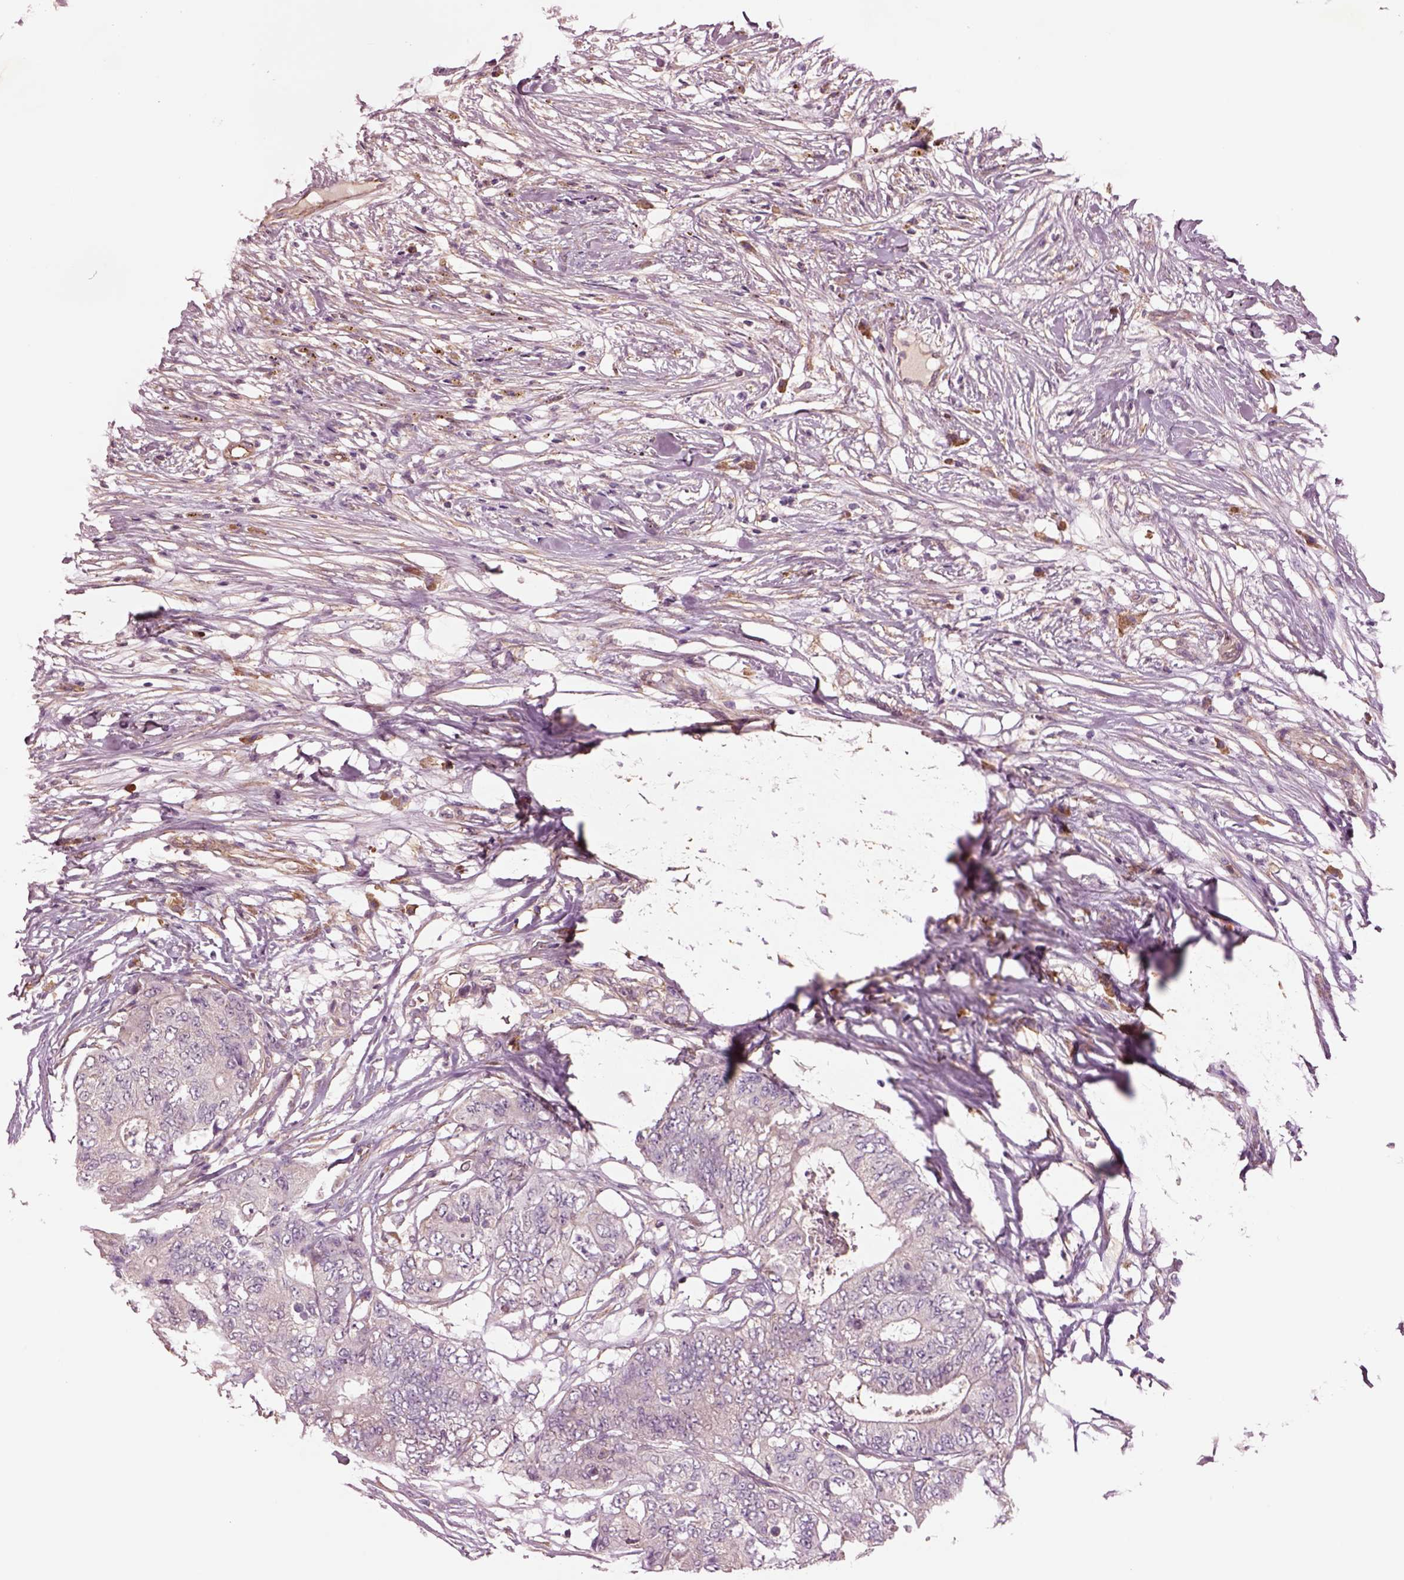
{"staining": {"intensity": "negative", "quantity": "none", "location": "none"}, "tissue": "colorectal cancer", "cell_type": "Tumor cells", "image_type": "cancer", "snomed": [{"axis": "morphology", "description": "Adenocarcinoma, NOS"}, {"axis": "topography", "description": "Colon"}], "caption": "The image displays no significant staining in tumor cells of adenocarcinoma (colorectal). (DAB immunohistochemistry (IHC) visualized using brightfield microscopy, high magnification).", "gene": "HTR1B", "patient": {"sex": "female", "age": 48}}